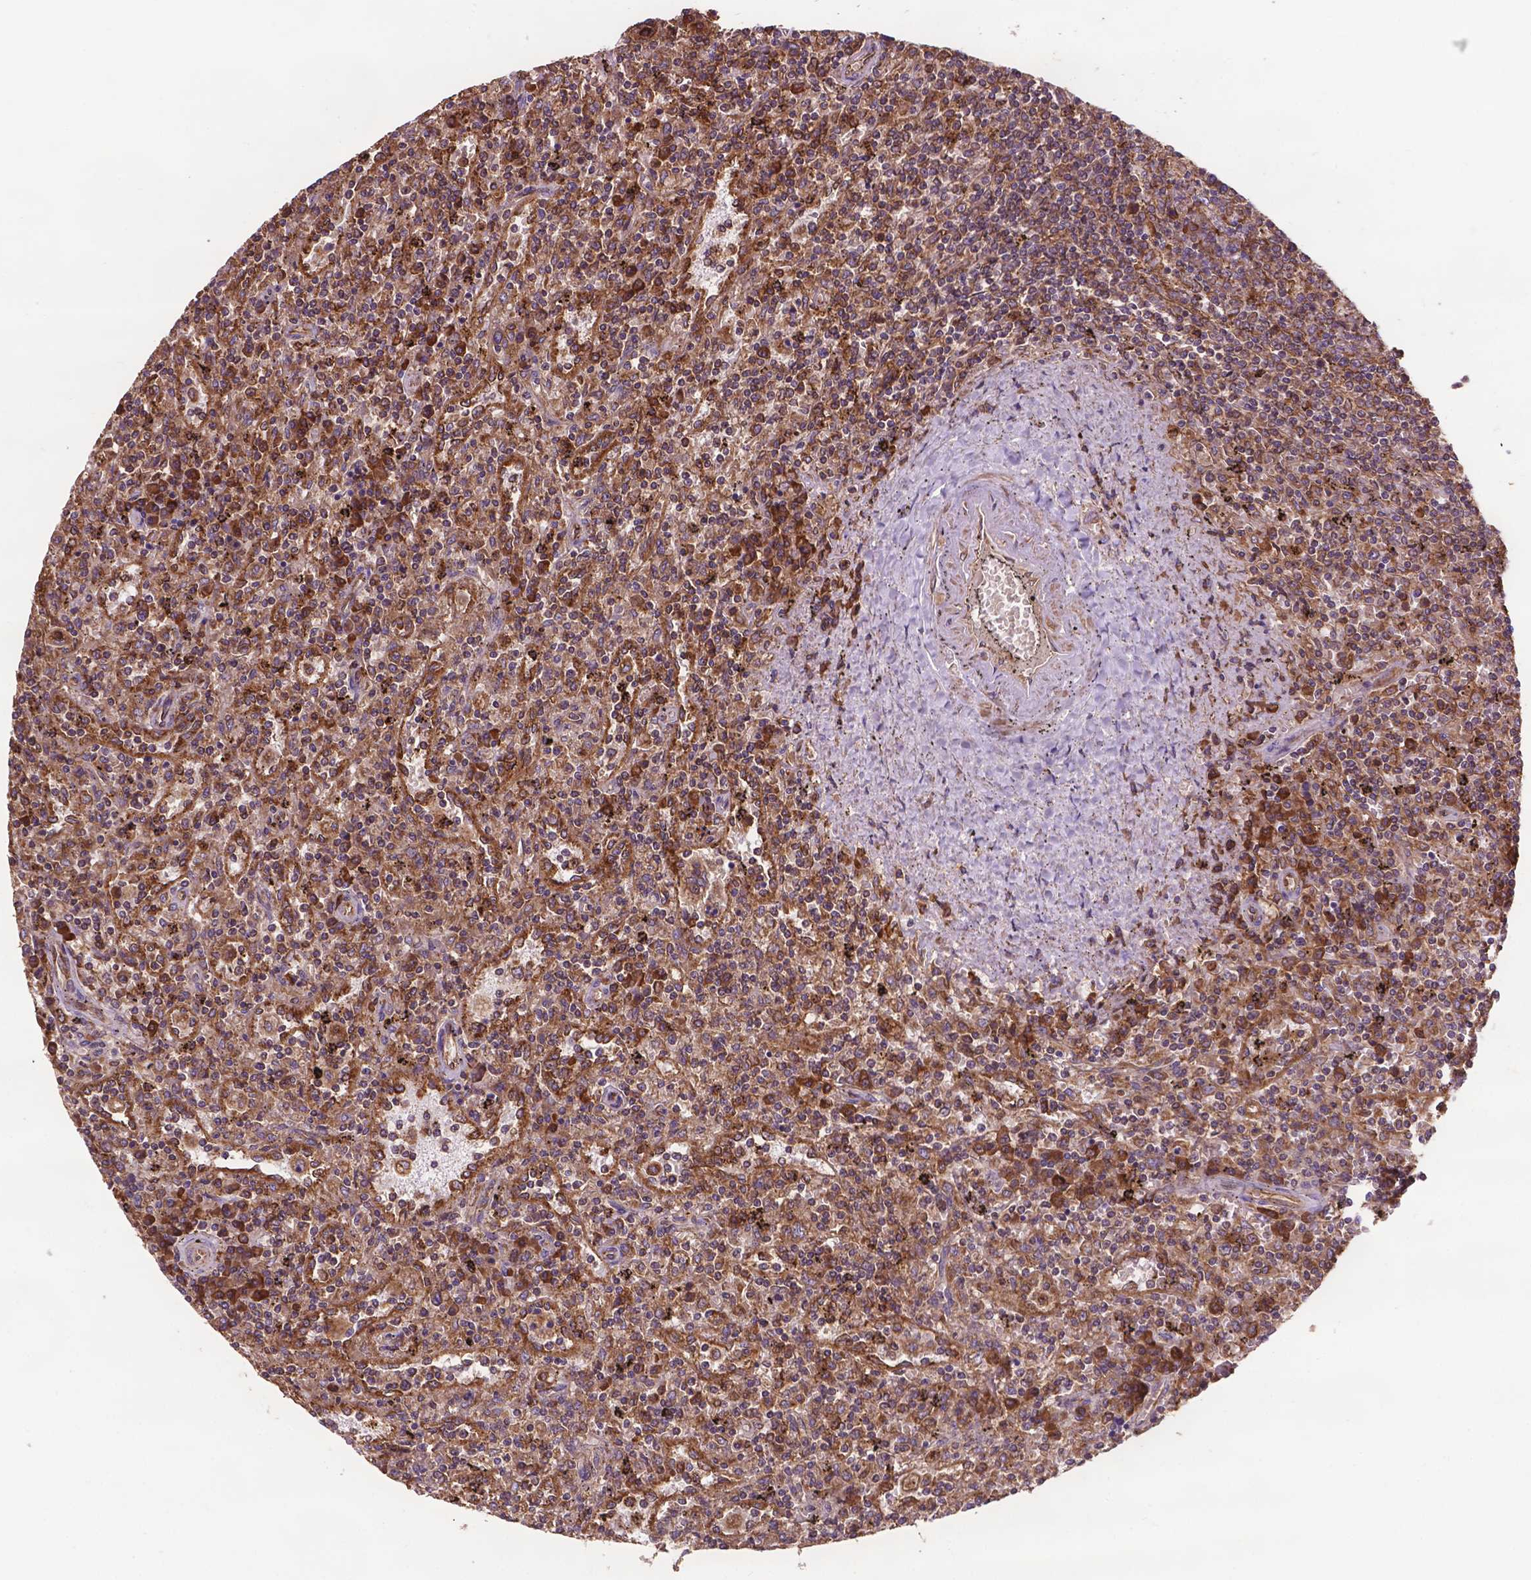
{"staining": {"intensity": "moderate", "quantity": ">75%", "location": "cytoplasmic/membranous"}, "tissue": "lymphoma", "cell_type": "Tumor cells", "image_type": "cancer", "snomed": [{"axis": "morphology", "description": "Malignant lymphoma, non-Hodgkin's type, Low grade"}, {"axis": "topography", "description": "Spleen"}], "caption": "A histopathology image of low-grade malignant lymphoma, non-Hodgkin's type stained for a protein exhibits moderate cytoplasmic/membranous brown staining in tumor cells.", "gene": "CCDC71L", "patient": {"sex": "male", "age": 62}}